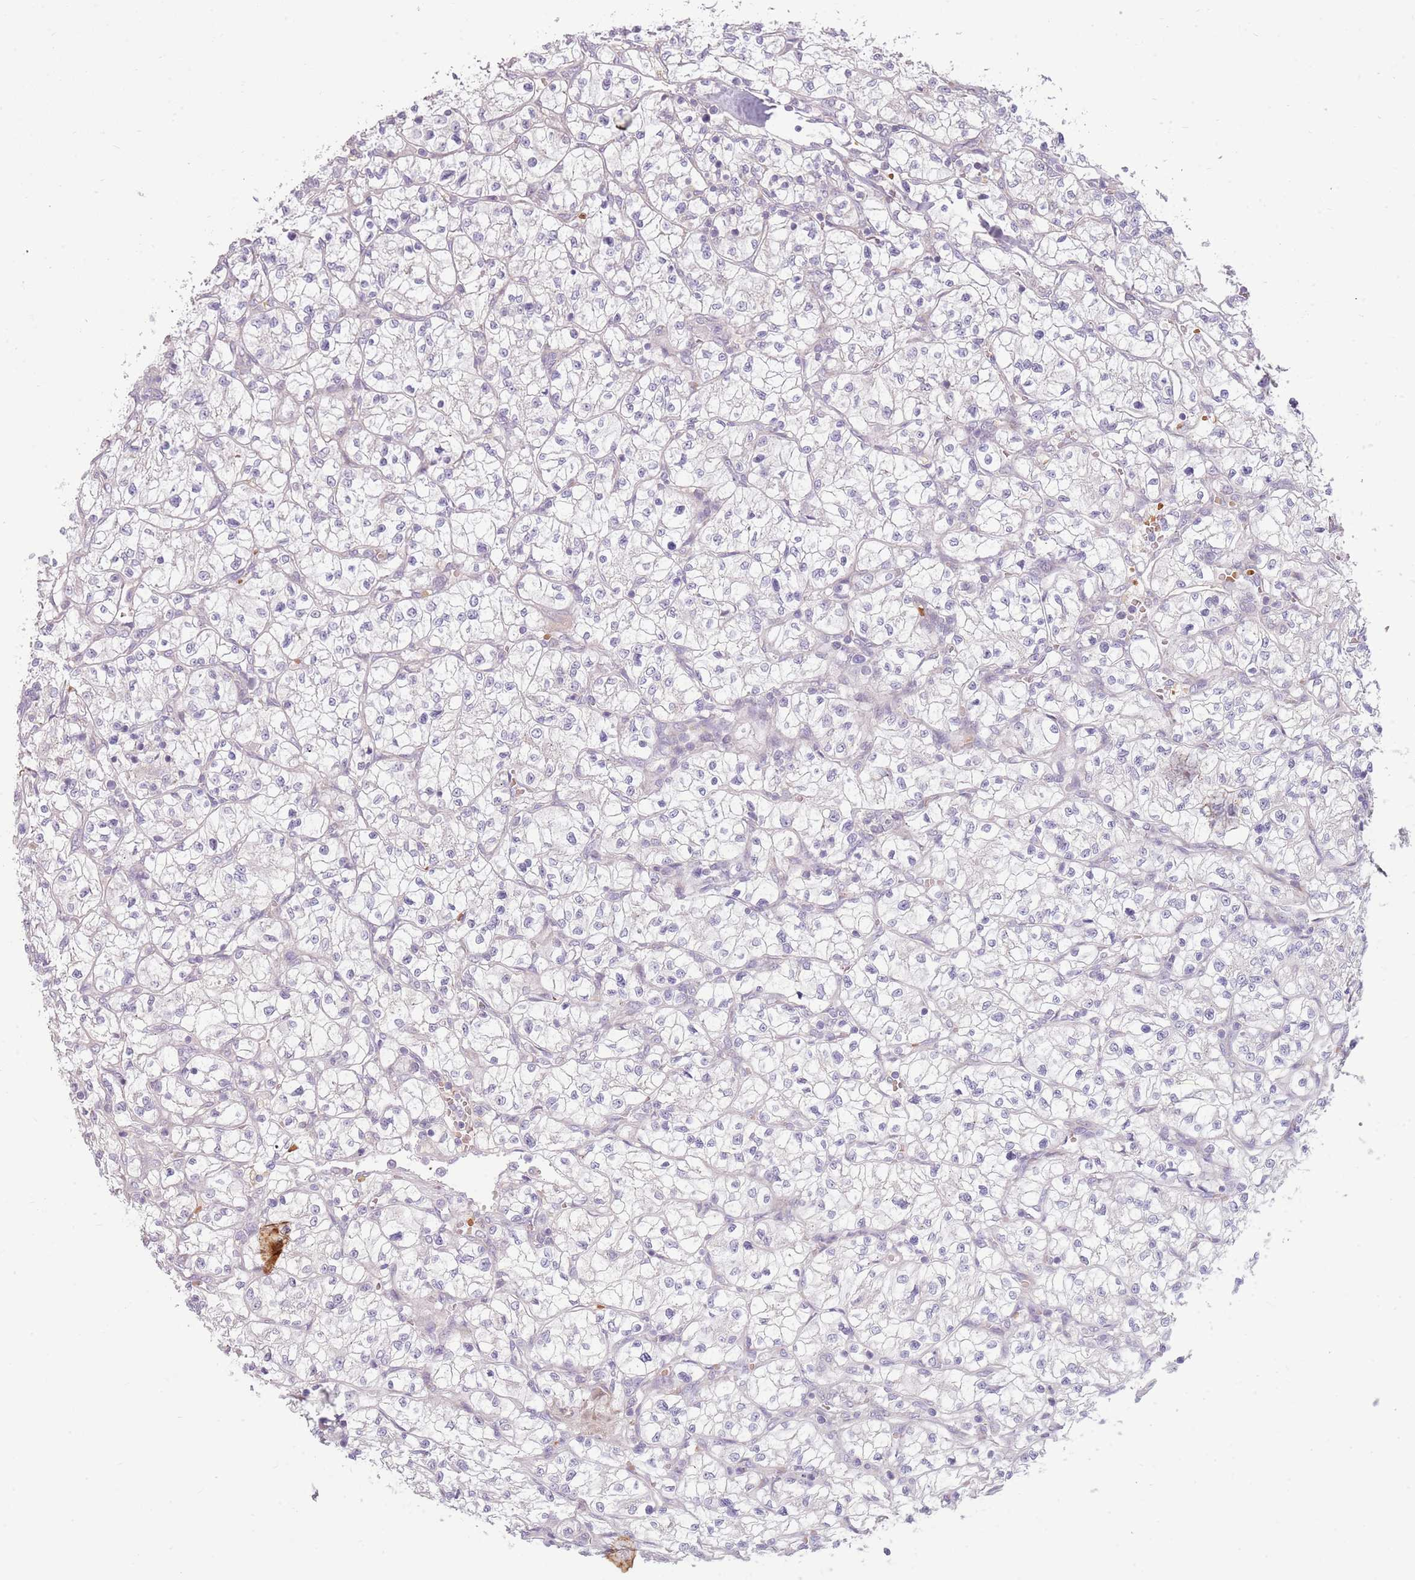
{"staining": {"intensity": "negative", "quantity": "none", "location": "none"}, "tissue": "renal cancer", "cell_type": "Tumor cells", "image_type": "cancer", "snomed": [{"axis": "morphology", "description": "Adenocarcinoma, NOS"}, {"axis": "topography", "description": "Kidney"}], "caption": "There is no significant staining in tumor cells of renal adenocarcinoma. (DAB IHC, high magnification).", "gene": "HSPA14", "patient": {"sex": "female", "age": 64}}